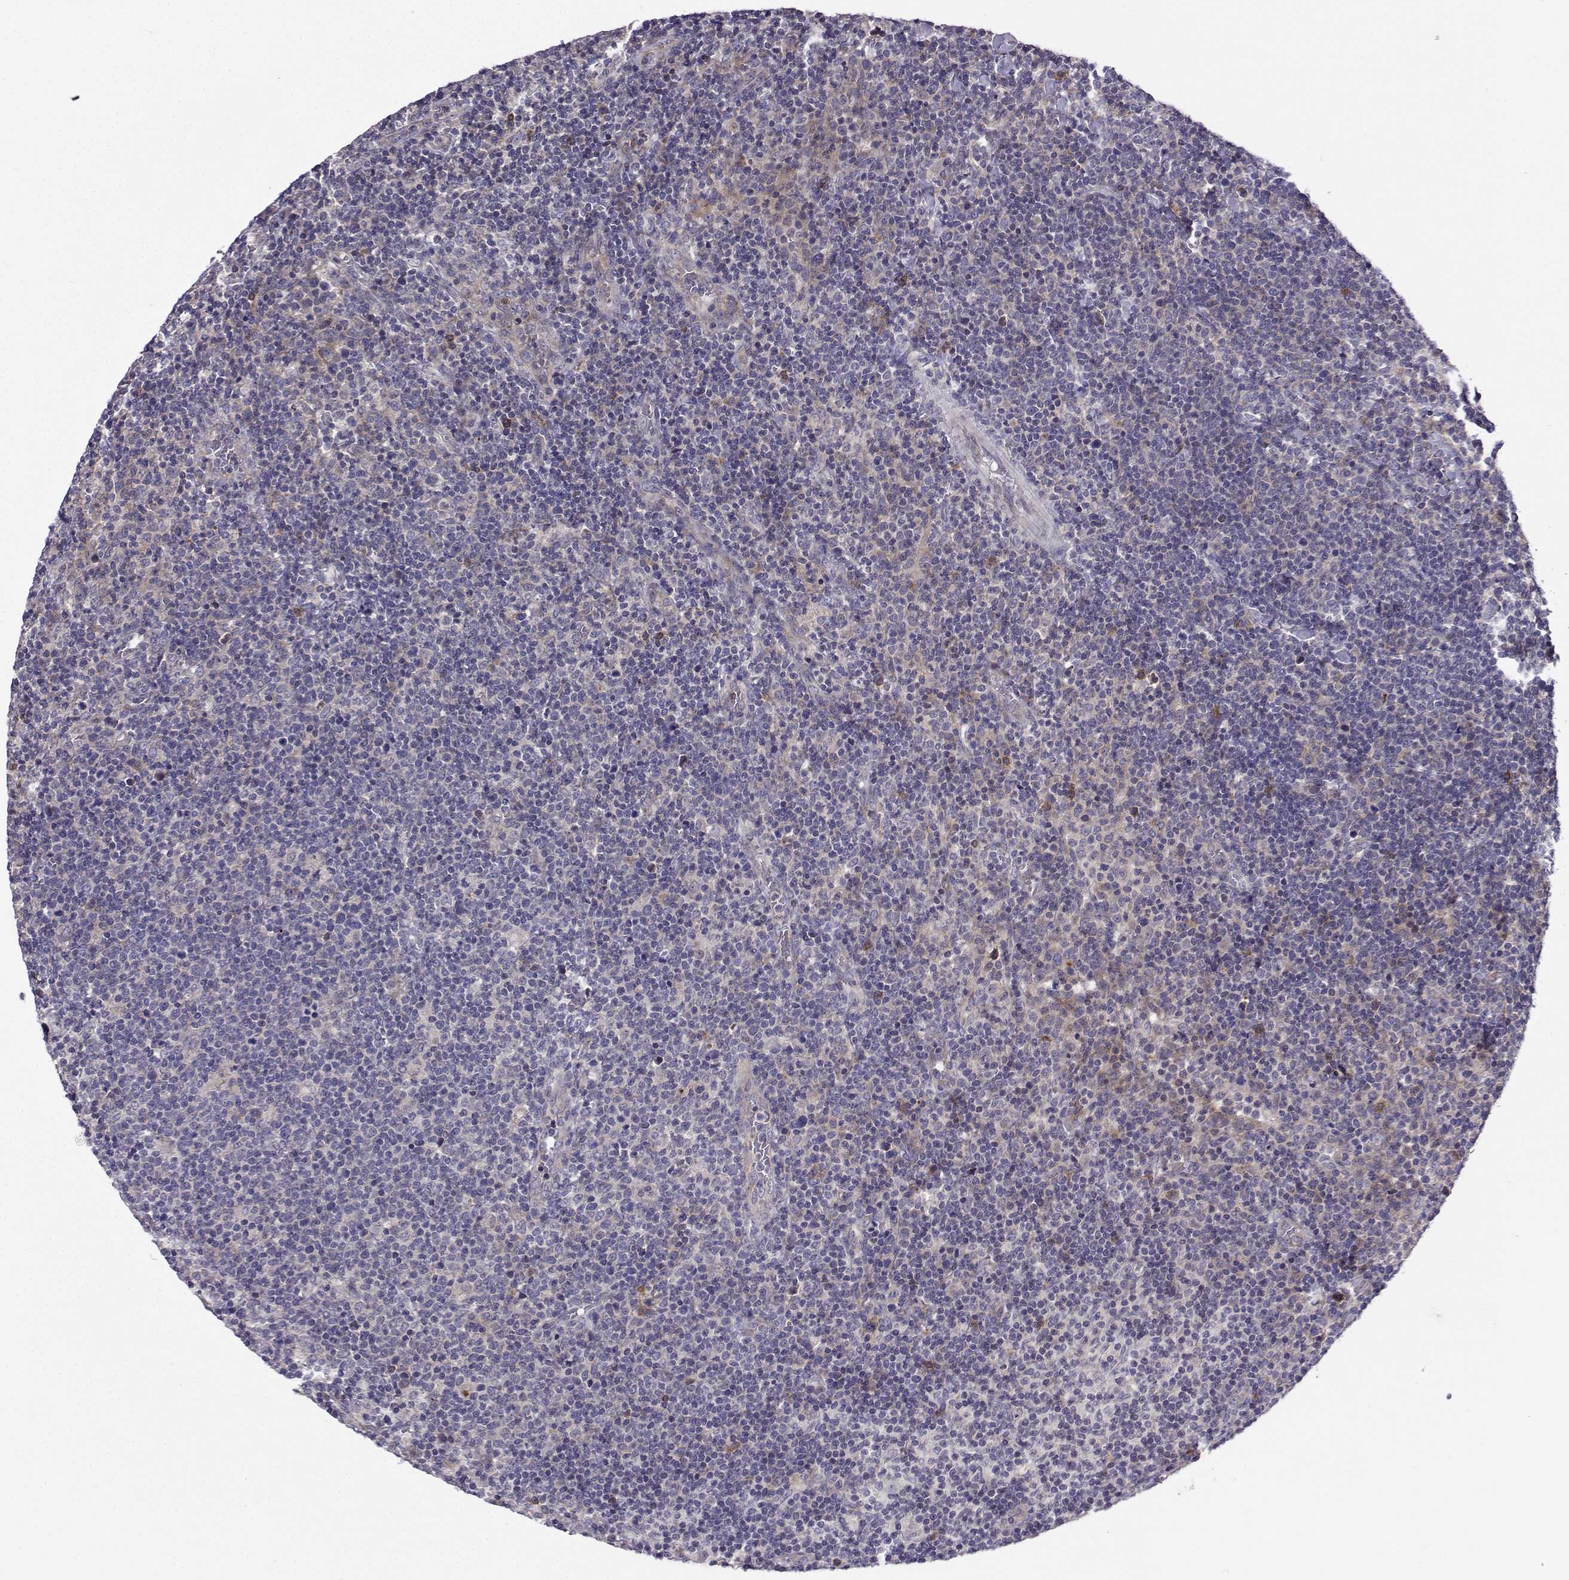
{"staining": {"intensity": "negative", "quantity": "none", "location": "none"}, "tissue": "lymphoma", "cell_type": "Tumor cells", "image_type": "cancer", "snomed": [{"axis": "morphology", "description": "Malignant lymphoma, non-Hodgkin's type, High grade"}, {"axis": "topography", "description": "Lymph node"}], "caption": "IHC histopathology image of human lymphoma stained for a protein (brown), which displays no staining in tumor cells.", "gene": "STXBP5", "patient": {"sex": "male", "age": 61}}